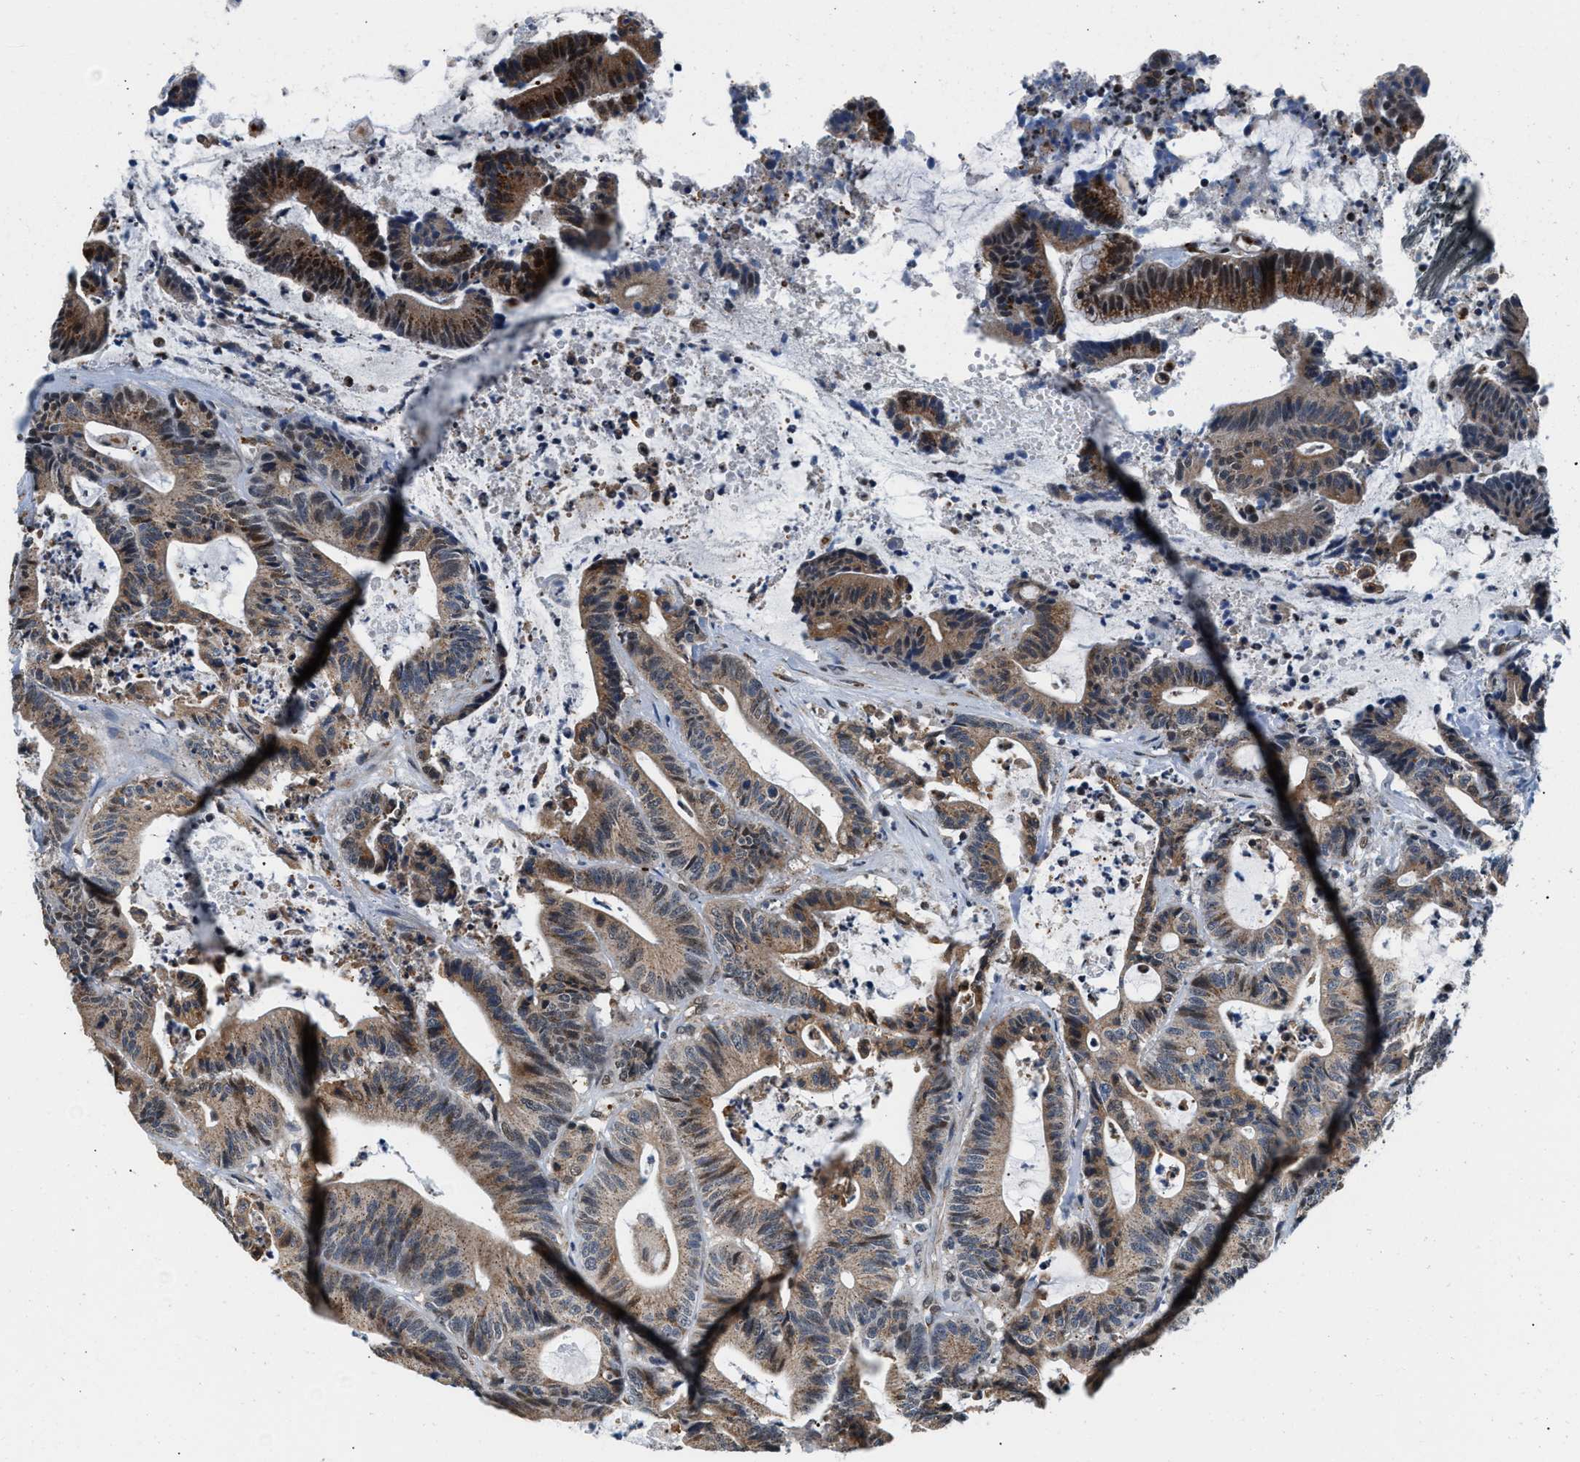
{"staining": {"intensity": "moderate", "quantity": ">75%", "location": "cytoplasmic/membranous"}, "tissue": "colorectal cancer", "cell_type": "Tumor cells", "image_type": "cancer", "snomed": [{"axis": "morphology", "description": "Adenocarcinoma, NOS"}, {"axis": "topography", "description": "Colon"}], "caption": "DAB immunohistochemical staining of human adenocarcinoma (colorectal) demonstrates moderate cytoplasmic/membranous protein expression in approximately >75% of tumor cells.", "gene": "KCNMB2", "patient": {"sex": "female", "age": 84}}